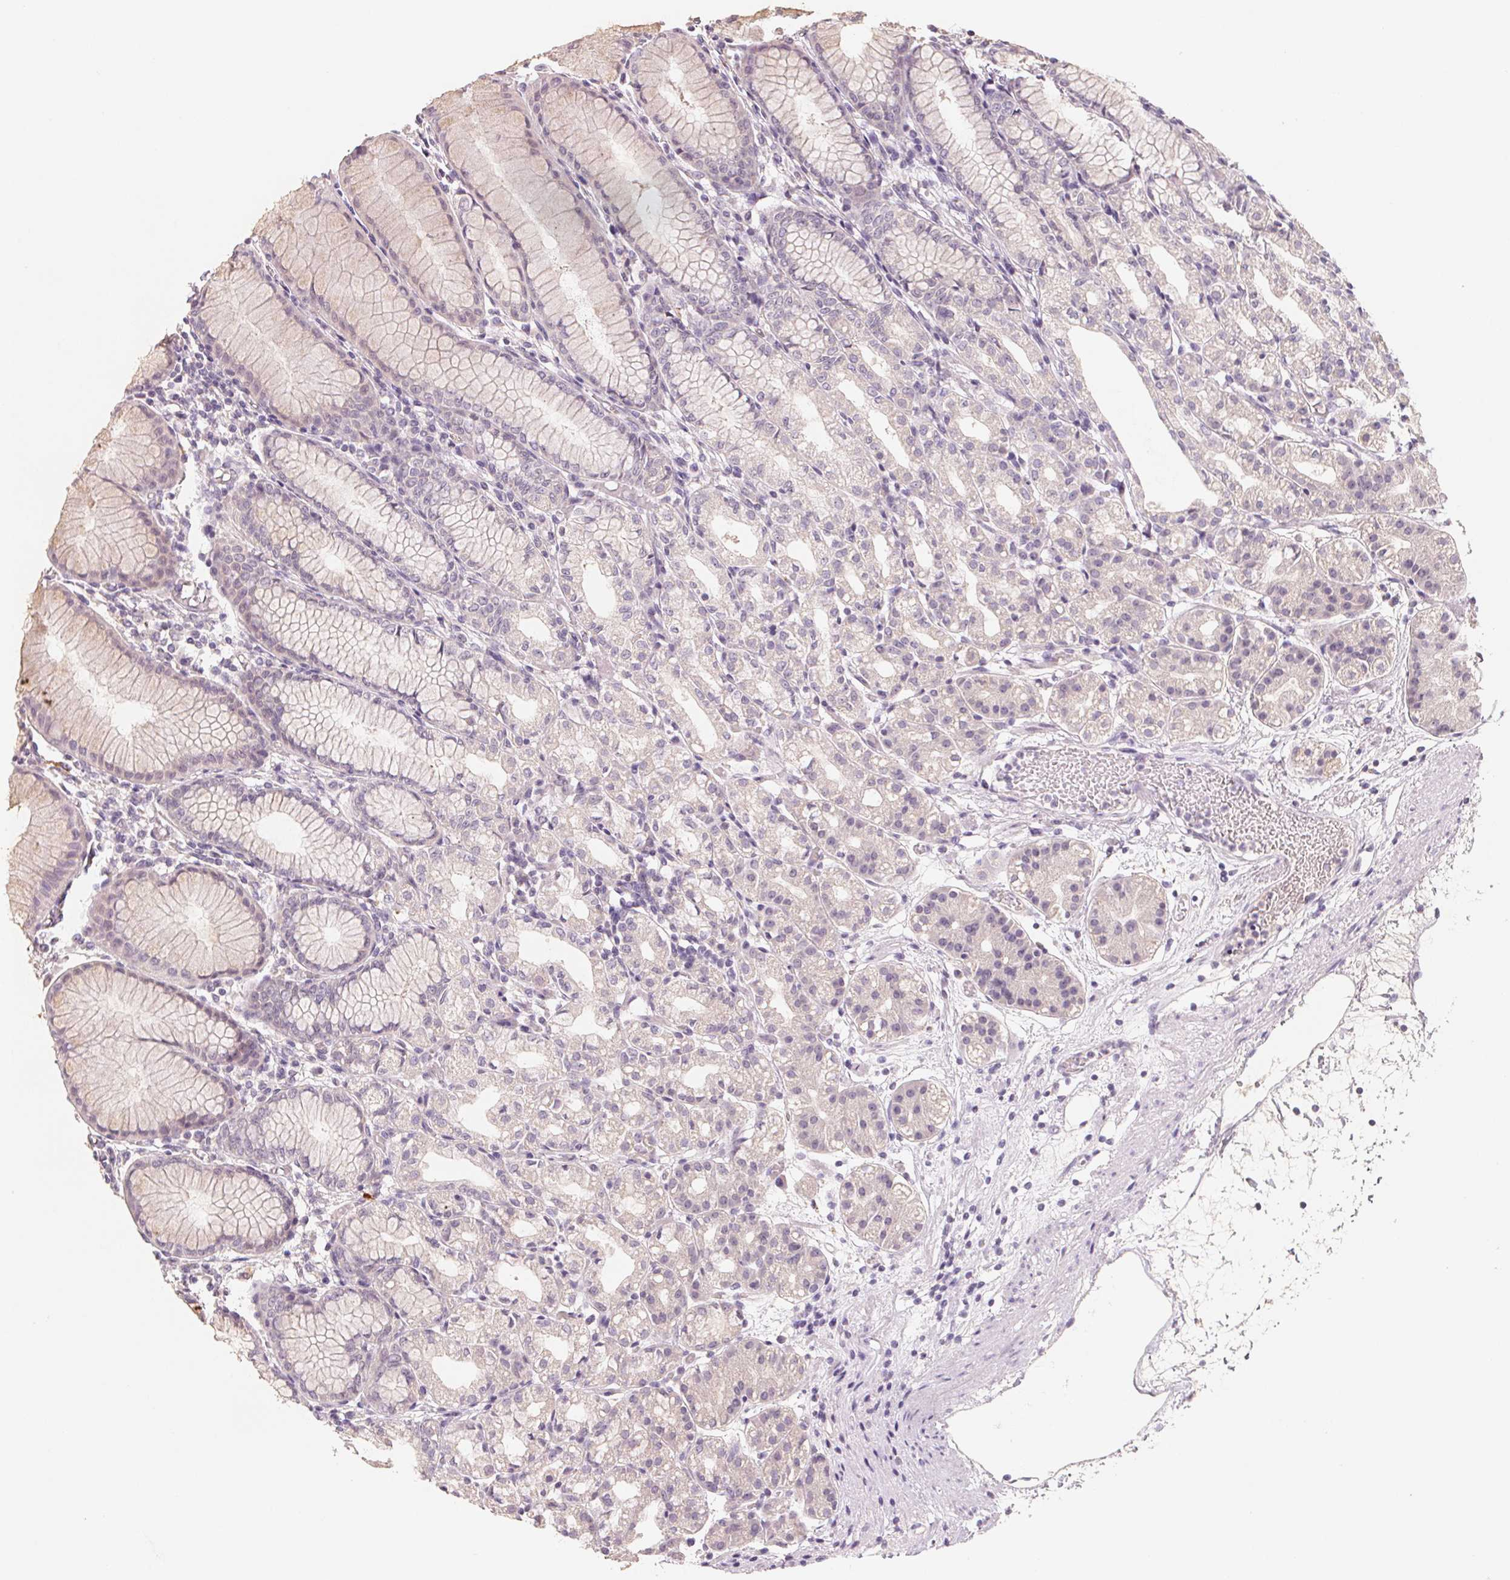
{"staining": {"intensity": "weak", "quantity": "<25%", "location": "cytoplasmic/membranous"}, "tissue": "stomach", "cell_type": "Glandular cells", "image_type": "normal", "snomed": [{"axis": "morphology", "description": "Normal tissue, NOS"}, {"axis": "topography", "description": "Stomach"}], "caption": "High magnification brightfield microscopy of normal stomach stained with DAB (brown) and counterstained with hematoxylin (blue): glandular cells show no significant staining. Nuclei are stained in blue.", "gene": "TREH", "patient": {"sex": "female", "age": 57}}